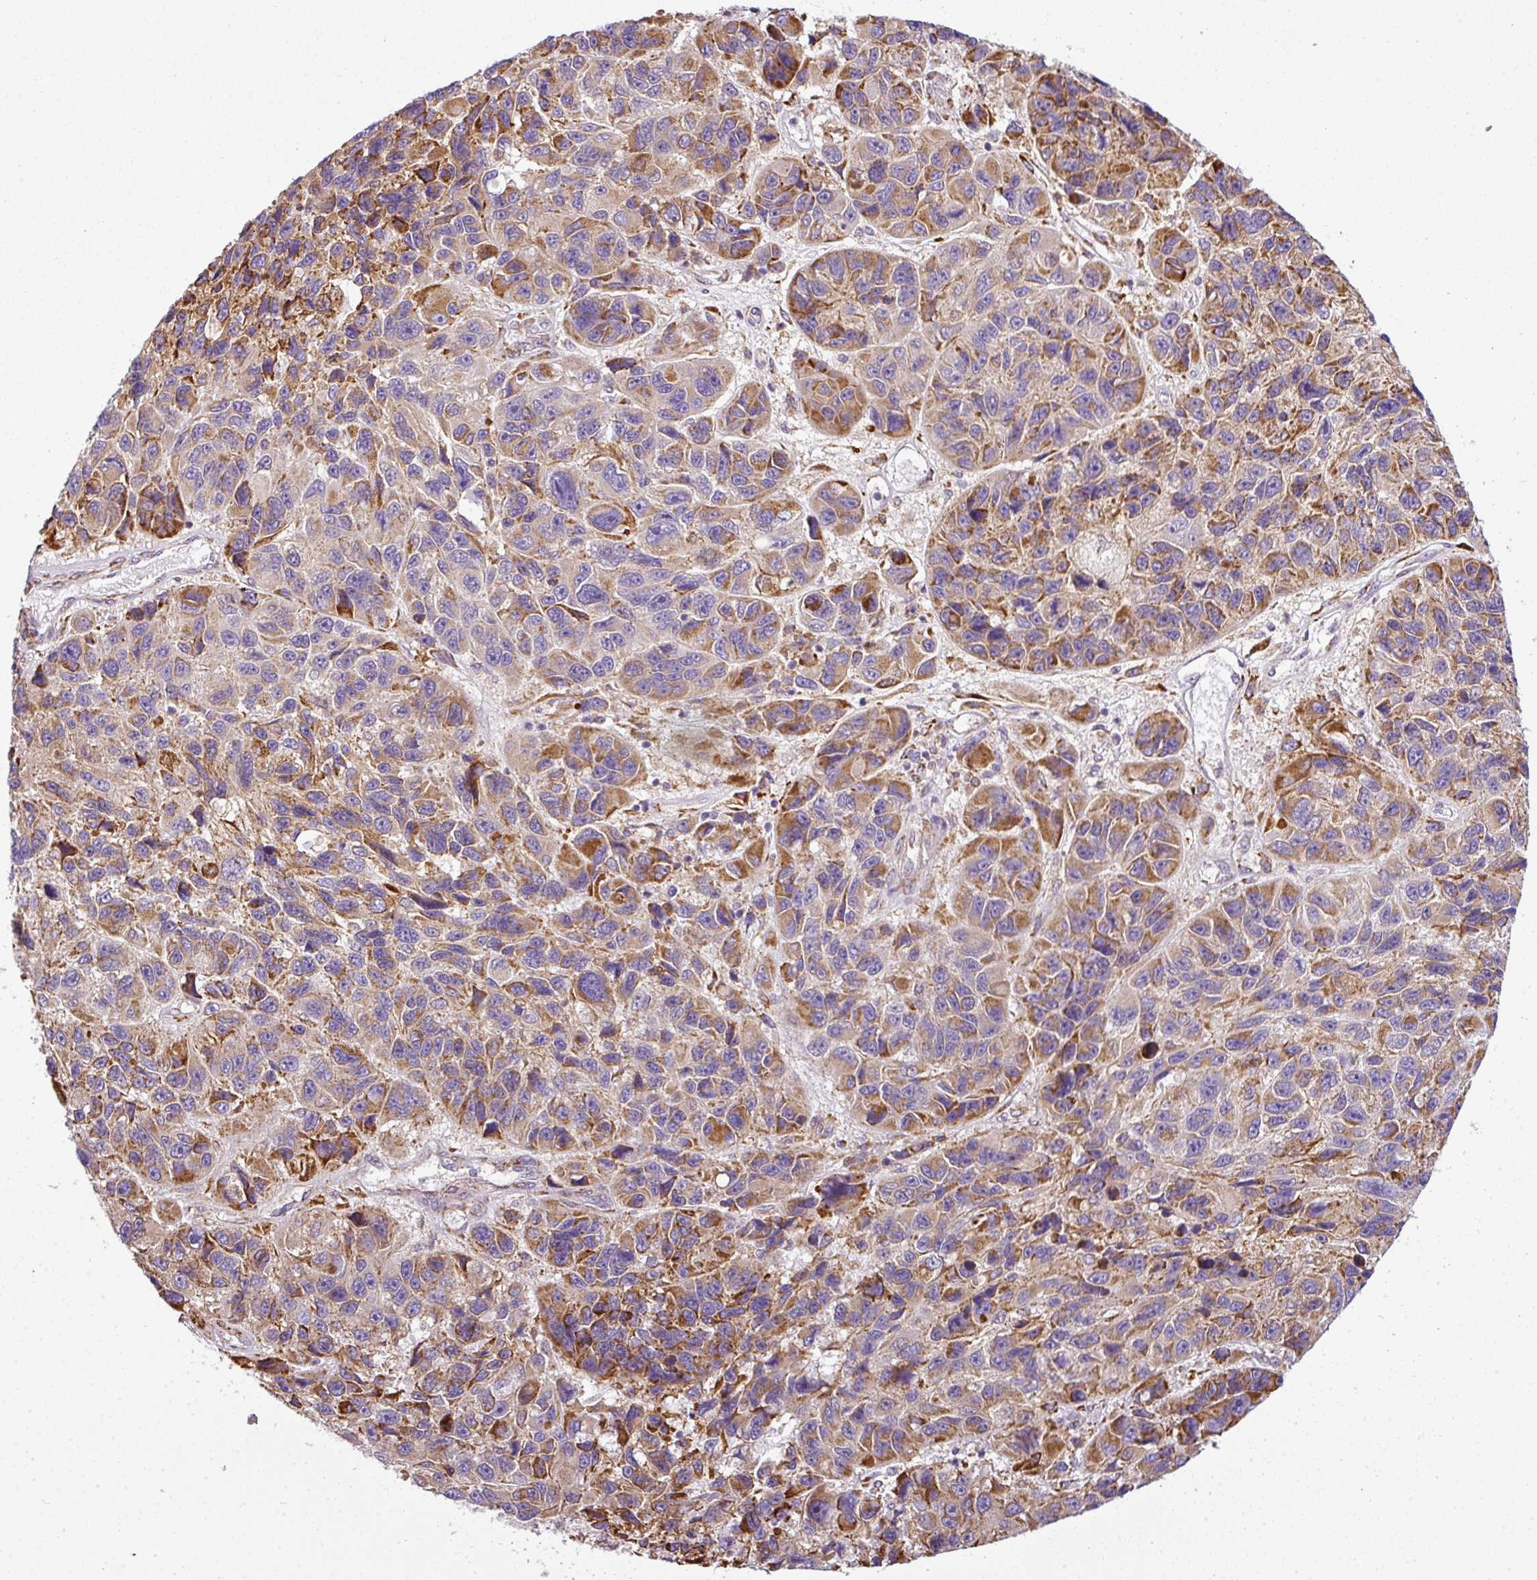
{"staining": {"intensity": "moderate", "quantity": ">75%", "location": "cytoplasmic/membranous"}, "tissue": "melanoma", "cell_type": "Tumor cells", "image_type": "cancer", "snomed": [{"axis": "morphology", "description": "Malignant melanoma, NOS"}, {"axis": "topography", "description": "Skin"}], "caption": "Moderate cytoplasmic/membranous staining is seen in approximately >75% of tumor cells in melanoma. Using DAB (brown) and hematoxylin (blue) stains, captured at high magnification using brightfield microscopy.", "gene": "ANKRD18A", "patient": {"sex": "male", "age": 53}}